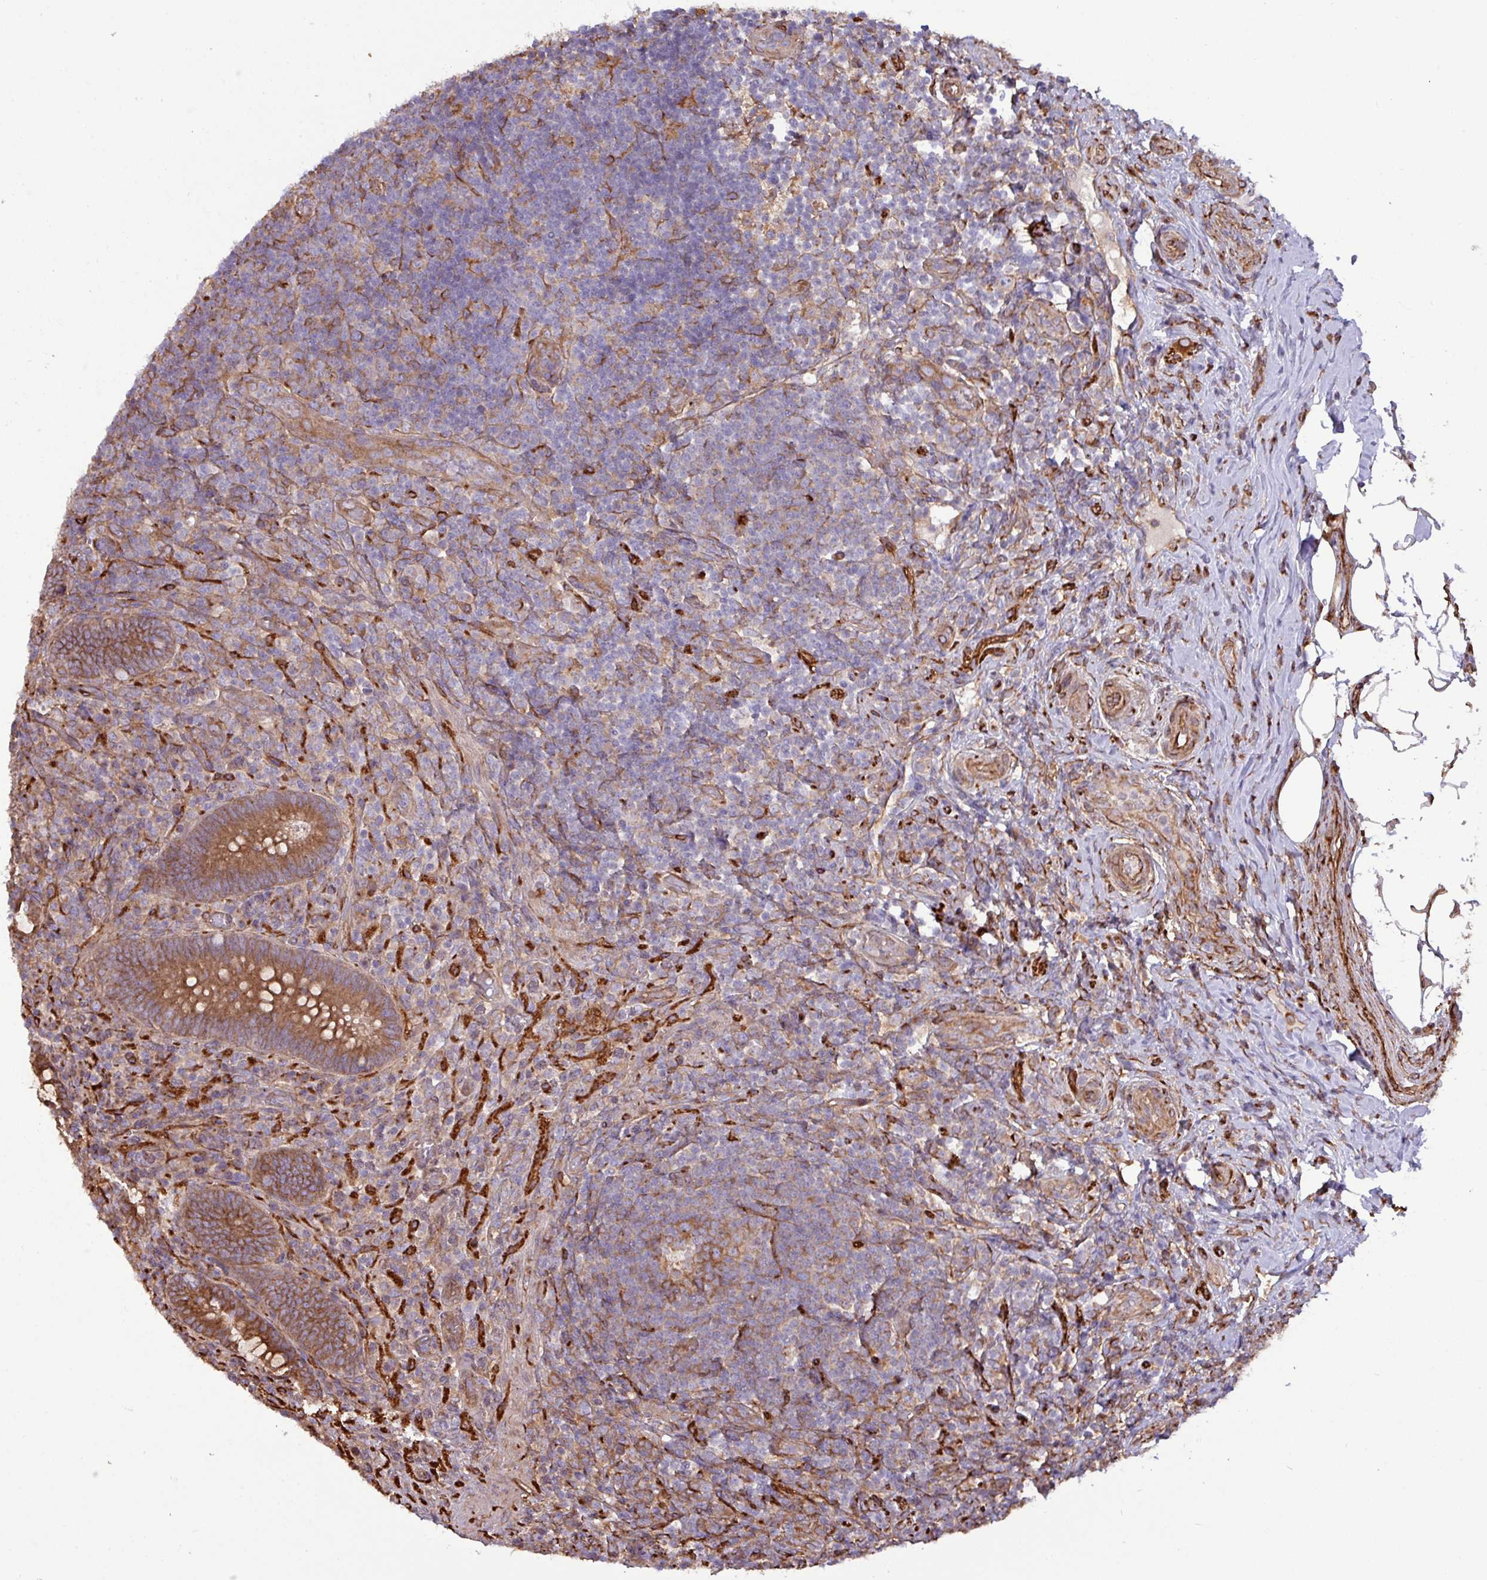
{"staining": {"intensity": "strong", "quantity": ">75%", "location": "cytoplasmic/membranous"}, "tissue": "appendix", "cell_type": "Glandular cells", "image_type": "normal", "snomed": [{"axis": "morphology", "description": "Normal tissue, NOS"}, {"axis": "topography", "description": "Appendix"}], "caption": "Immunohistochemistry (DAB) staining of unremarkable human appendix displays strong cytoplasmic/membranous protein expression in about >75% of glandular cells.", "gene": "ZNF300", "patient": {"sex": "female", "age": 43}}